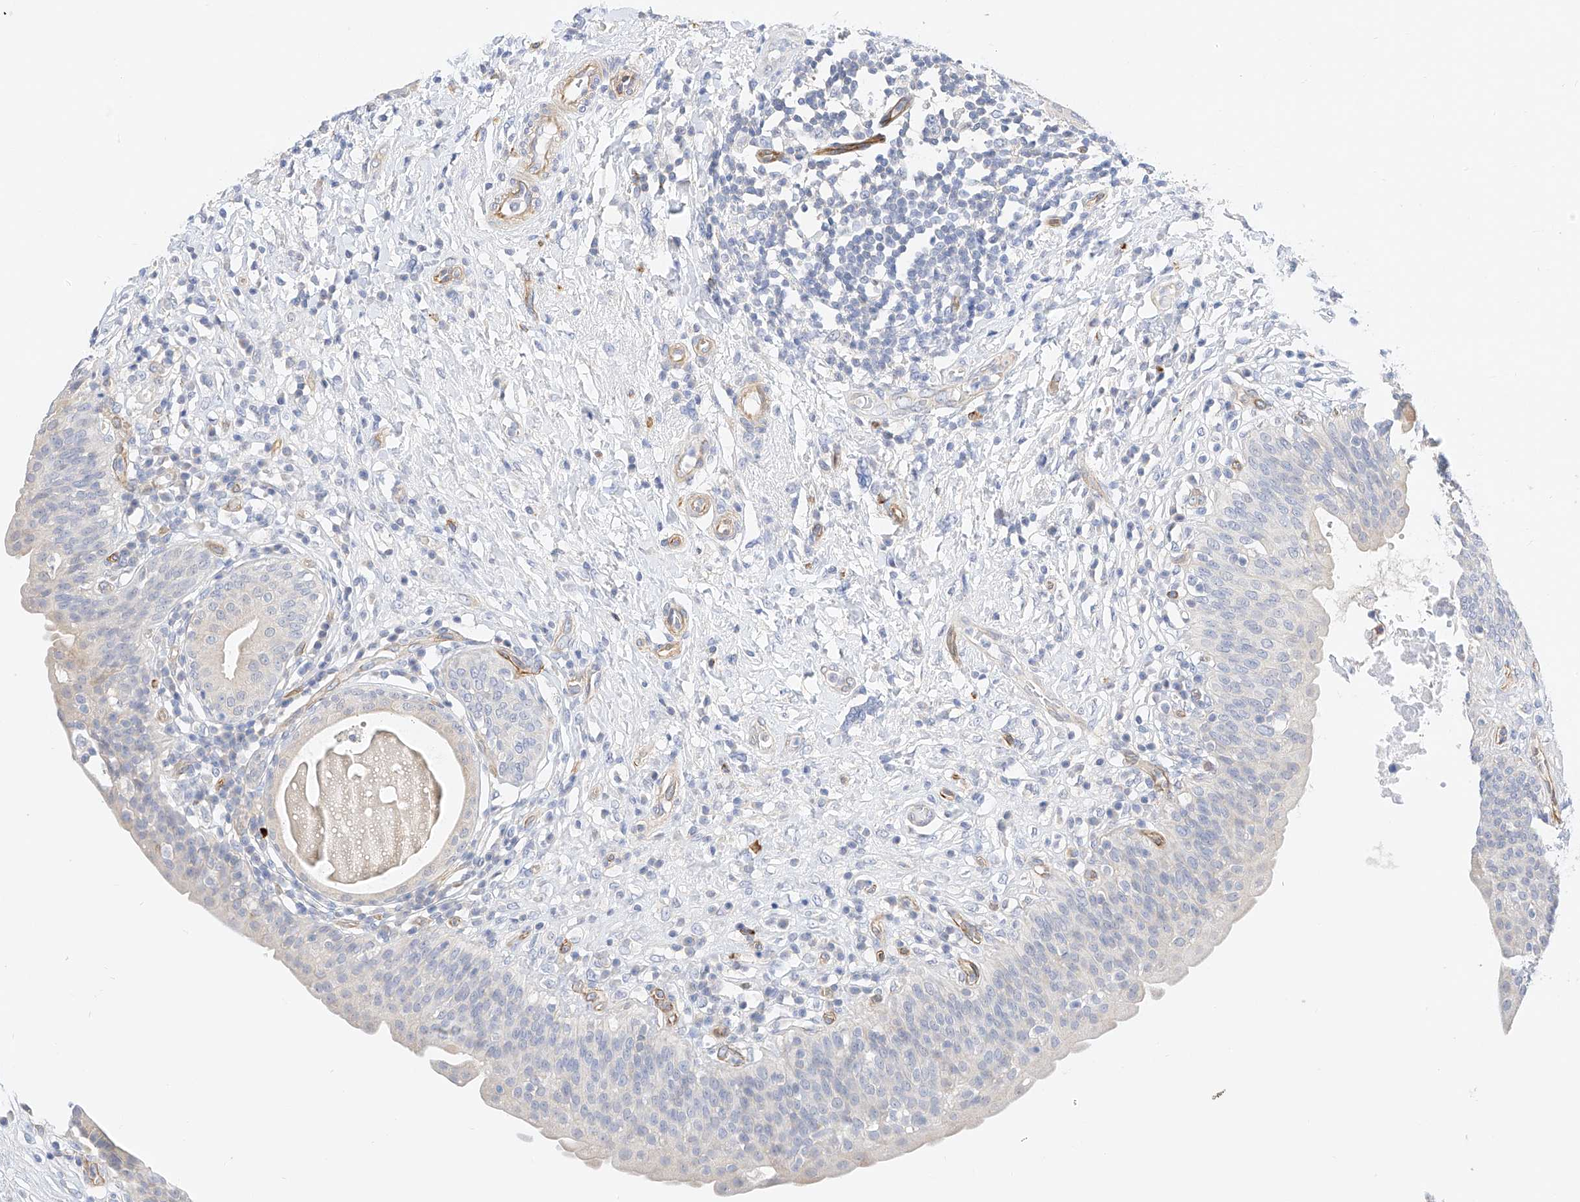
{"staining": {"intensity": "negative", "quantity": "none", "location": "none"}, "tissue": "urinary bladder", "cell_type": "Urothelial cells", "image_type": "normal", "snomed": [{"axis": "morphology", "description": "Normal tissue, NOS"}, {"axis": "topography", "description": "Urinary bladder"}], "caption": "Immunohistochemical staining of benign human urinary bladder reveals no significant positivity in urothelial cells.", "gene": "CDCP2", "patient": {"sex": "male", "age": 83}}